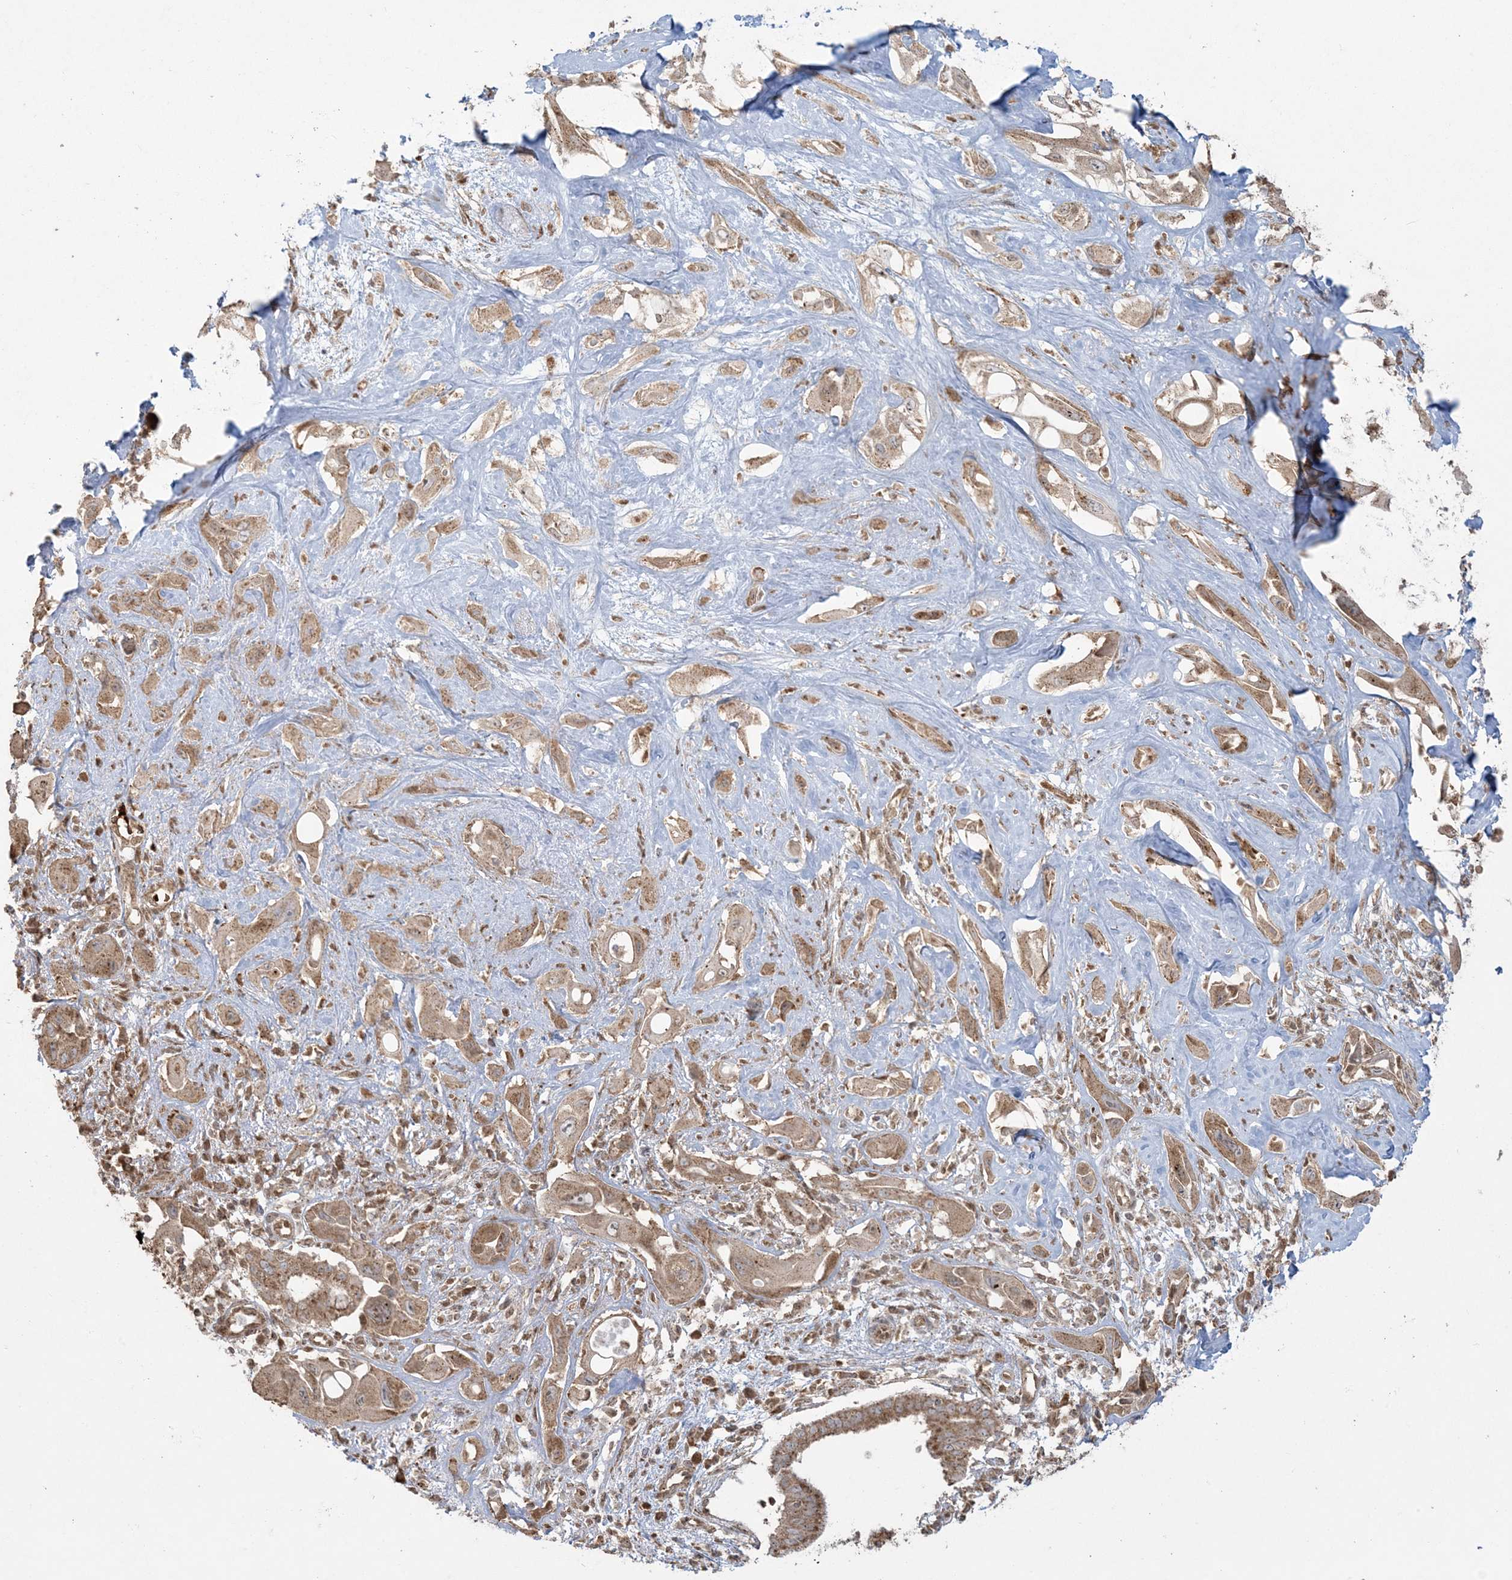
{"staining": {"intensity": "moderate", "quantity": ">75%", "location": "cytoplasmic/membranous"}, "tissue": "pancreatic cancer", "cell_type": "Tumor cells", "image_type": "cancer", "snomed": [{"axis": "morphology", "description": "Adenocarcinoma, NOS"}, {"axis": "topography", "description": "Pancreas"}], "caption": "The immunohistochemical stain highlights moderate cytoplasmic/membranous expression in tumor cells of pancreatic cancer (adenocarcinoma) tissue.", "gene": "ABCF3", "patient": {"sex": "male", "age": 68}}